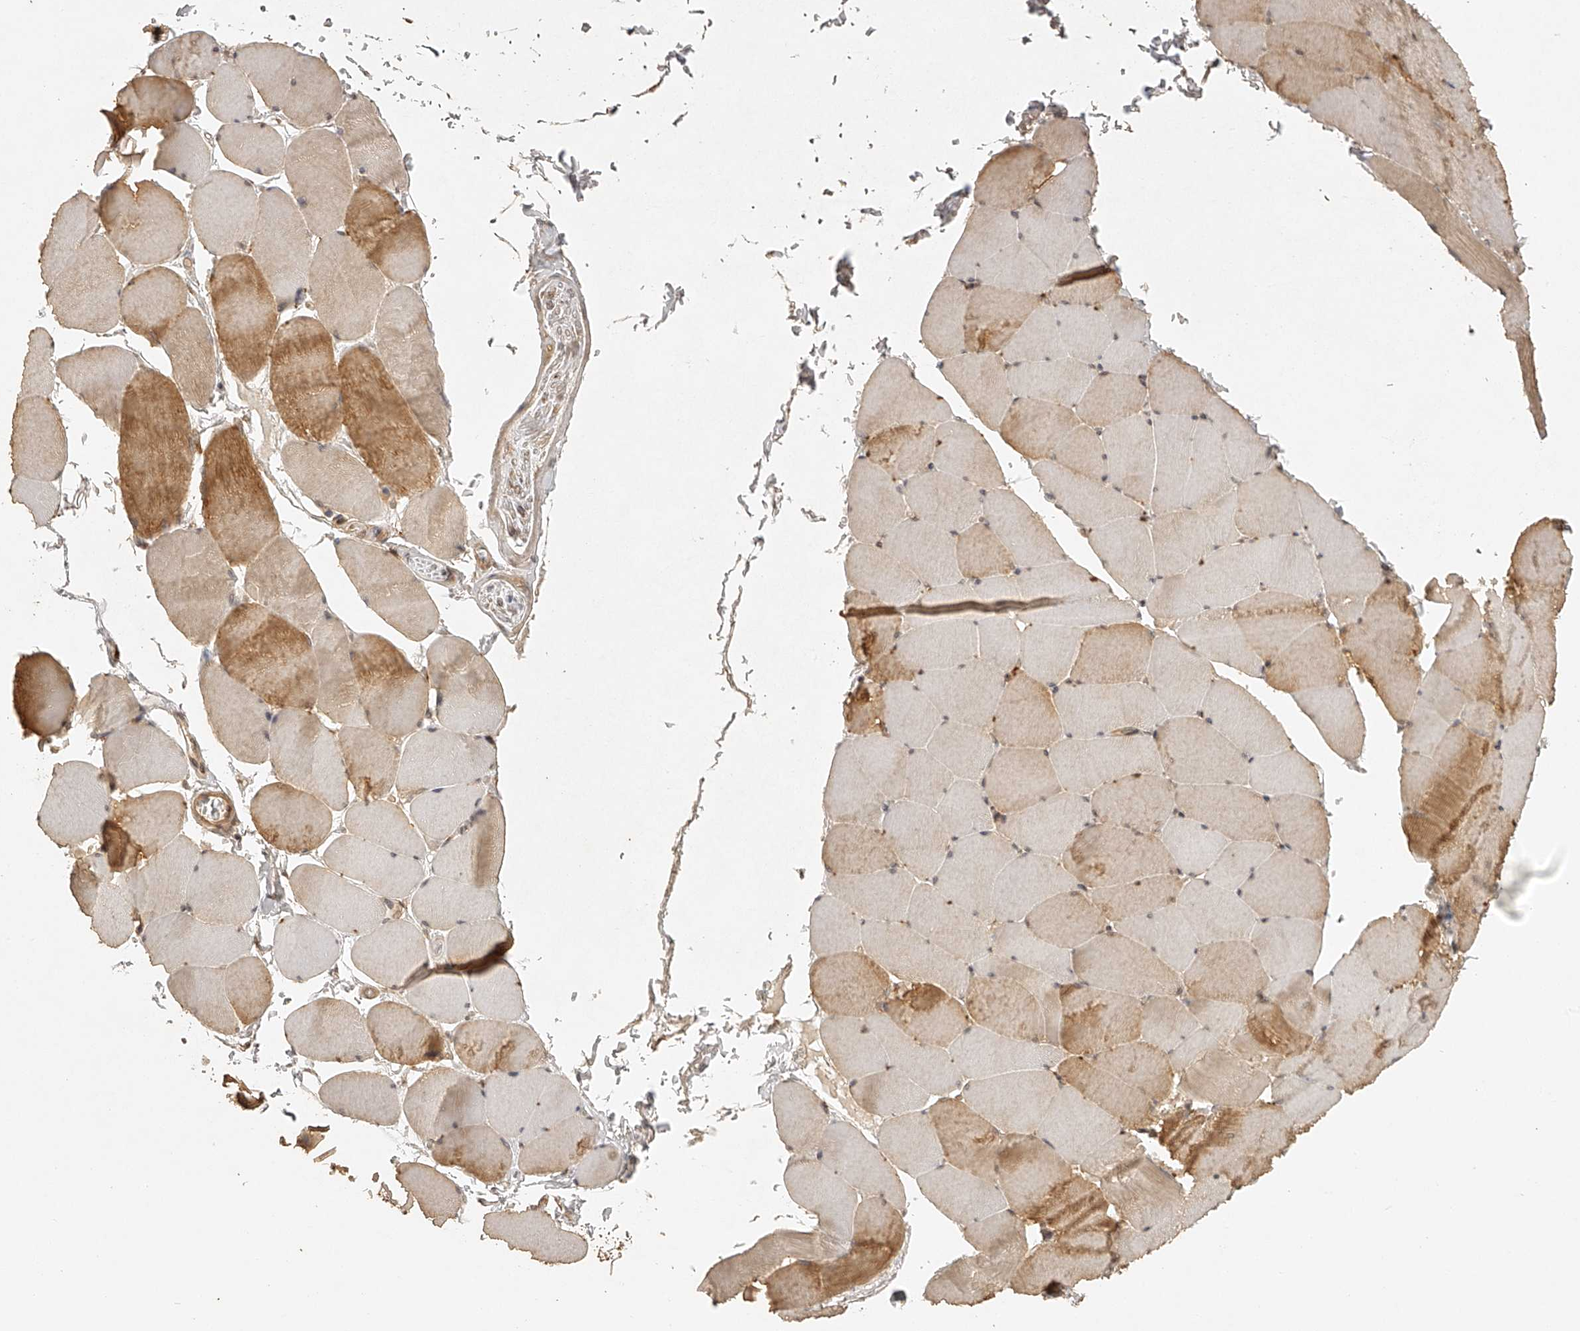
{"staining": {"intensity": "moderate", "quantity": "25%-75%", "location": "cytoplasmic/membranous"}, "tissue": "skeletal muscle", "cell_type": "Myocytes", "image_type": "normal", "snomed": [{"axis": "morphology", "description": "Normal tissue, NOS"}, {"axis": "topography", "description": "Skeletal muscle"}], "caption": "Approximately 25%-75% of myocytes in normal skeletal muscle demonstrate moderate cytoplasmic/membranous protein expression as visualized by brown immunohistochemical staining.", "gene": "BCL2L11", "patient": {"sex": "male", "age": 62}}